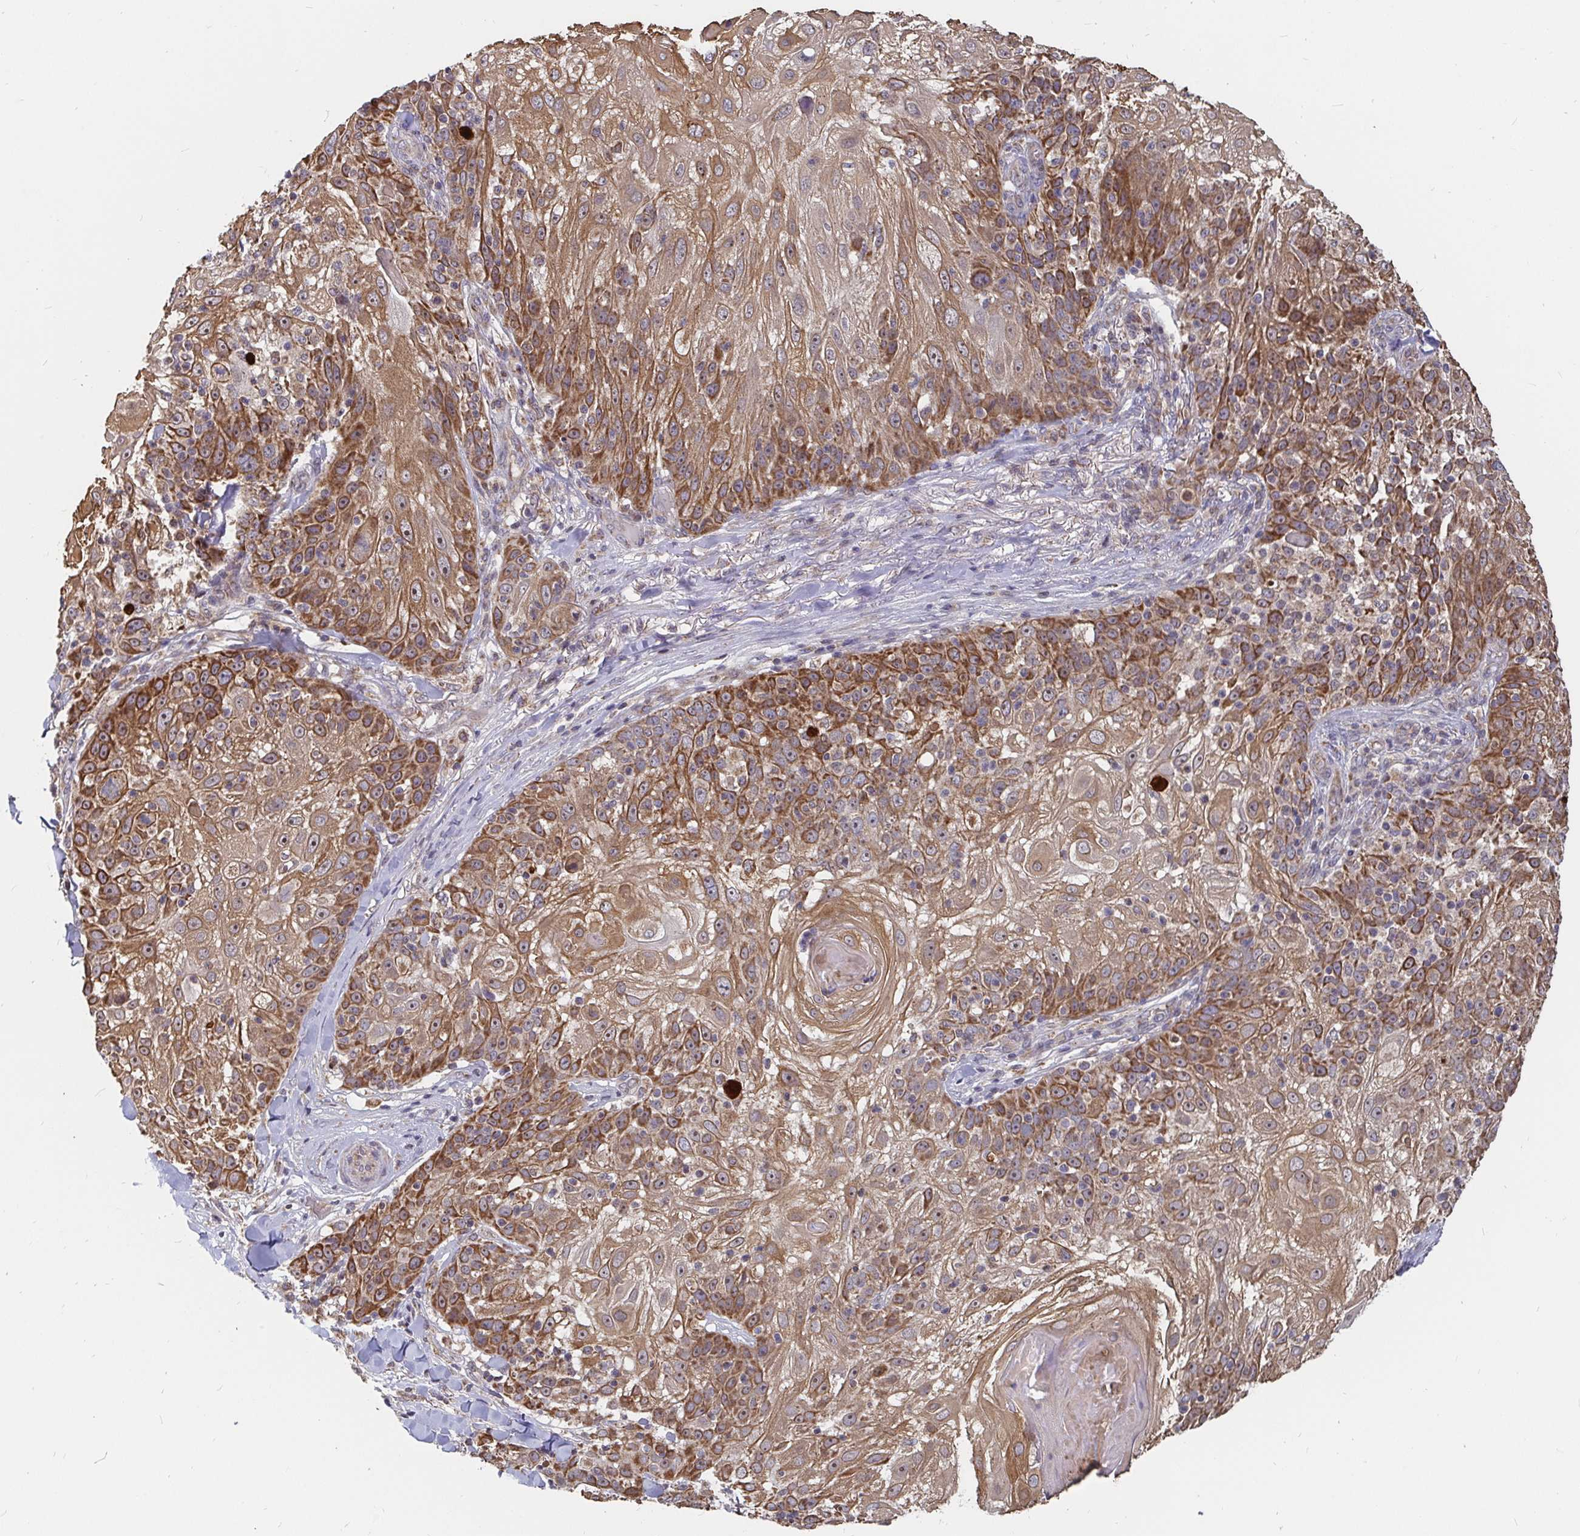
{"staining": {"intensity": "moderate", "quantity": ">75%", "location": "cytoplasmic/membranous"}, "tissue": "skin cancer", "cell_type": "Tumor cells", "image_type": "cancer", "snomed": [{"axis": "morphology", "description": "Normal tissue, NOS"}, {"axis": "morphology", "description": "Squamous cell carcinoma, NOS"}, {"axis": "topography", "description": "Skin"}], "caption": "Tumor cells show moderate cytoplasmic/membranous positivity in about >75% of cells in skin cancer (squamous cell carcinoma).", "gene": "PDF", "patient": {"sex": "female", "age": 83}}